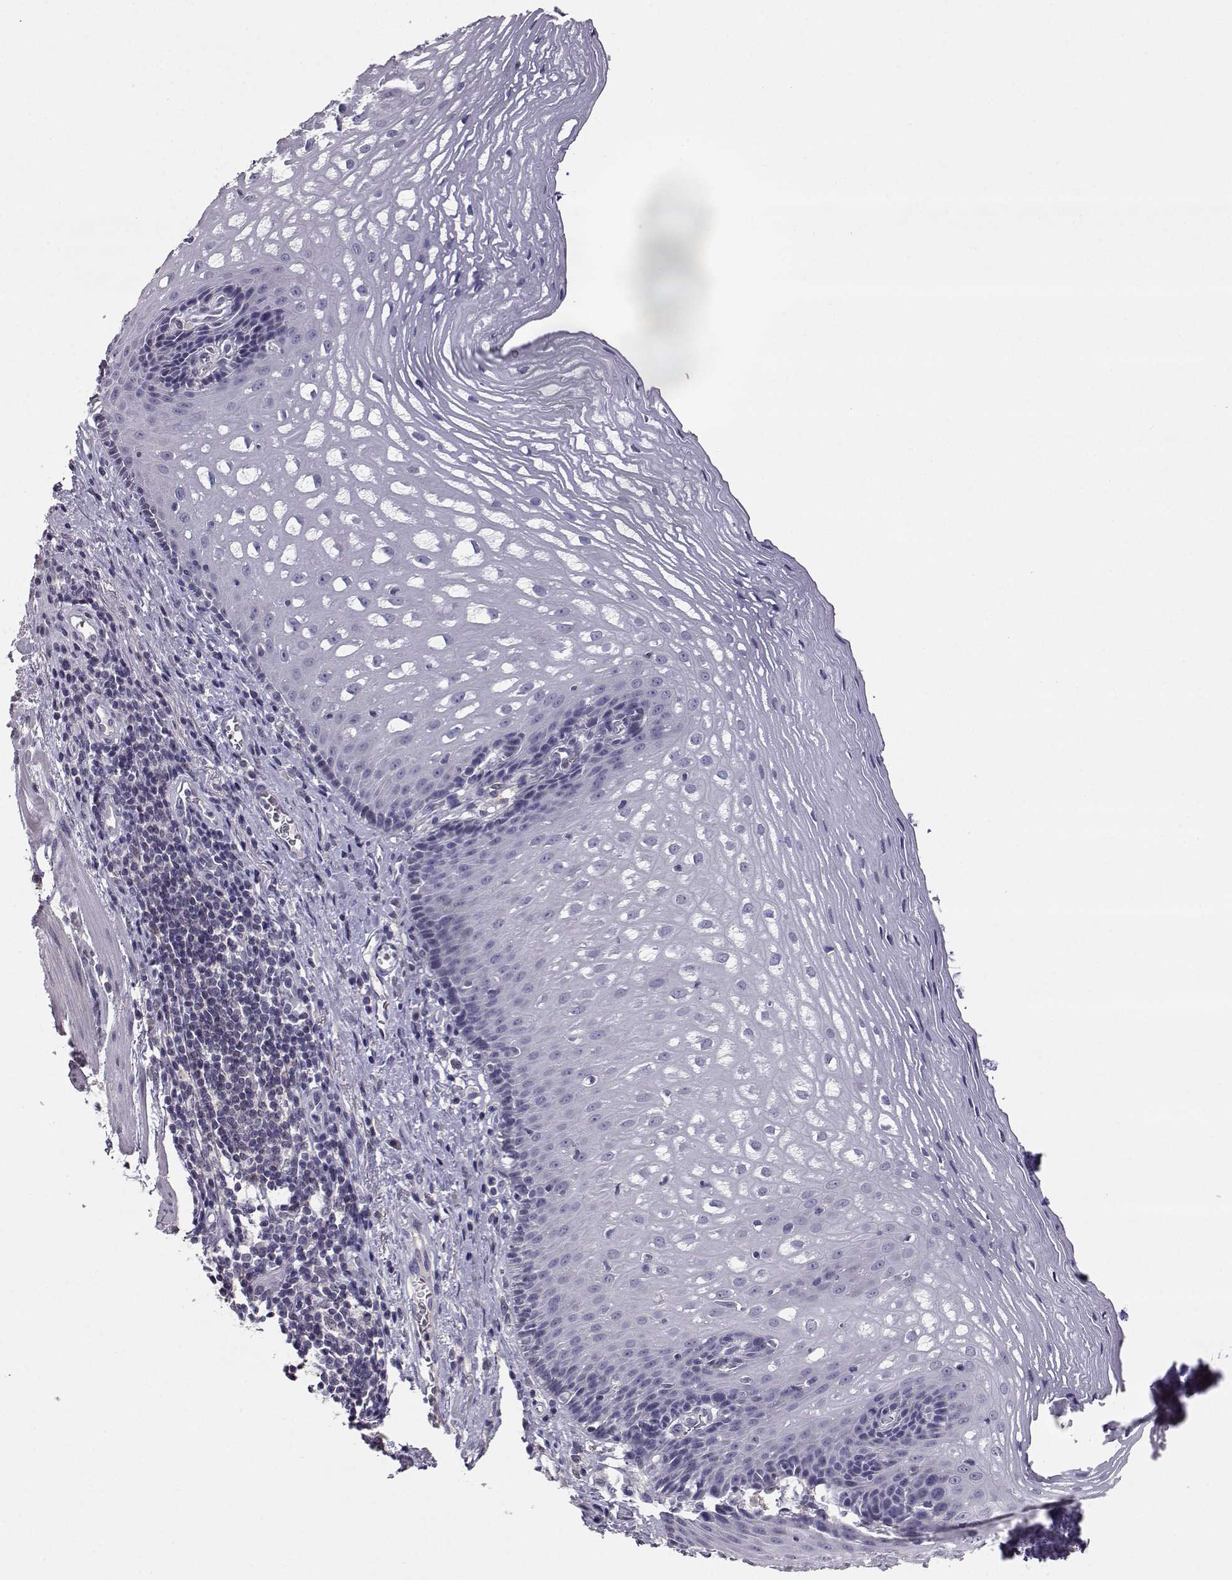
{"staining": {"intensity": "negative", "quantity": "none", "location": "none"}, "tissue": "esophagus", "cell_type": "Squamous epithelial cells", "image_type": "normal", "snomed": [{"axis": "morphology", "description": "Normal tissue, NOS"}, {"axis": "topography", "description": "Esophagus"}], "caption": "Esophagus was stained to show a protein in brown. There is no significant expression in squamous epithelial cells. The staining is performed using DAB brown chromogen with nuclei counter-stained in using hematoxylin.", "gene": "AKR1B1", "patient": {"sex": "male", "age": 76}}